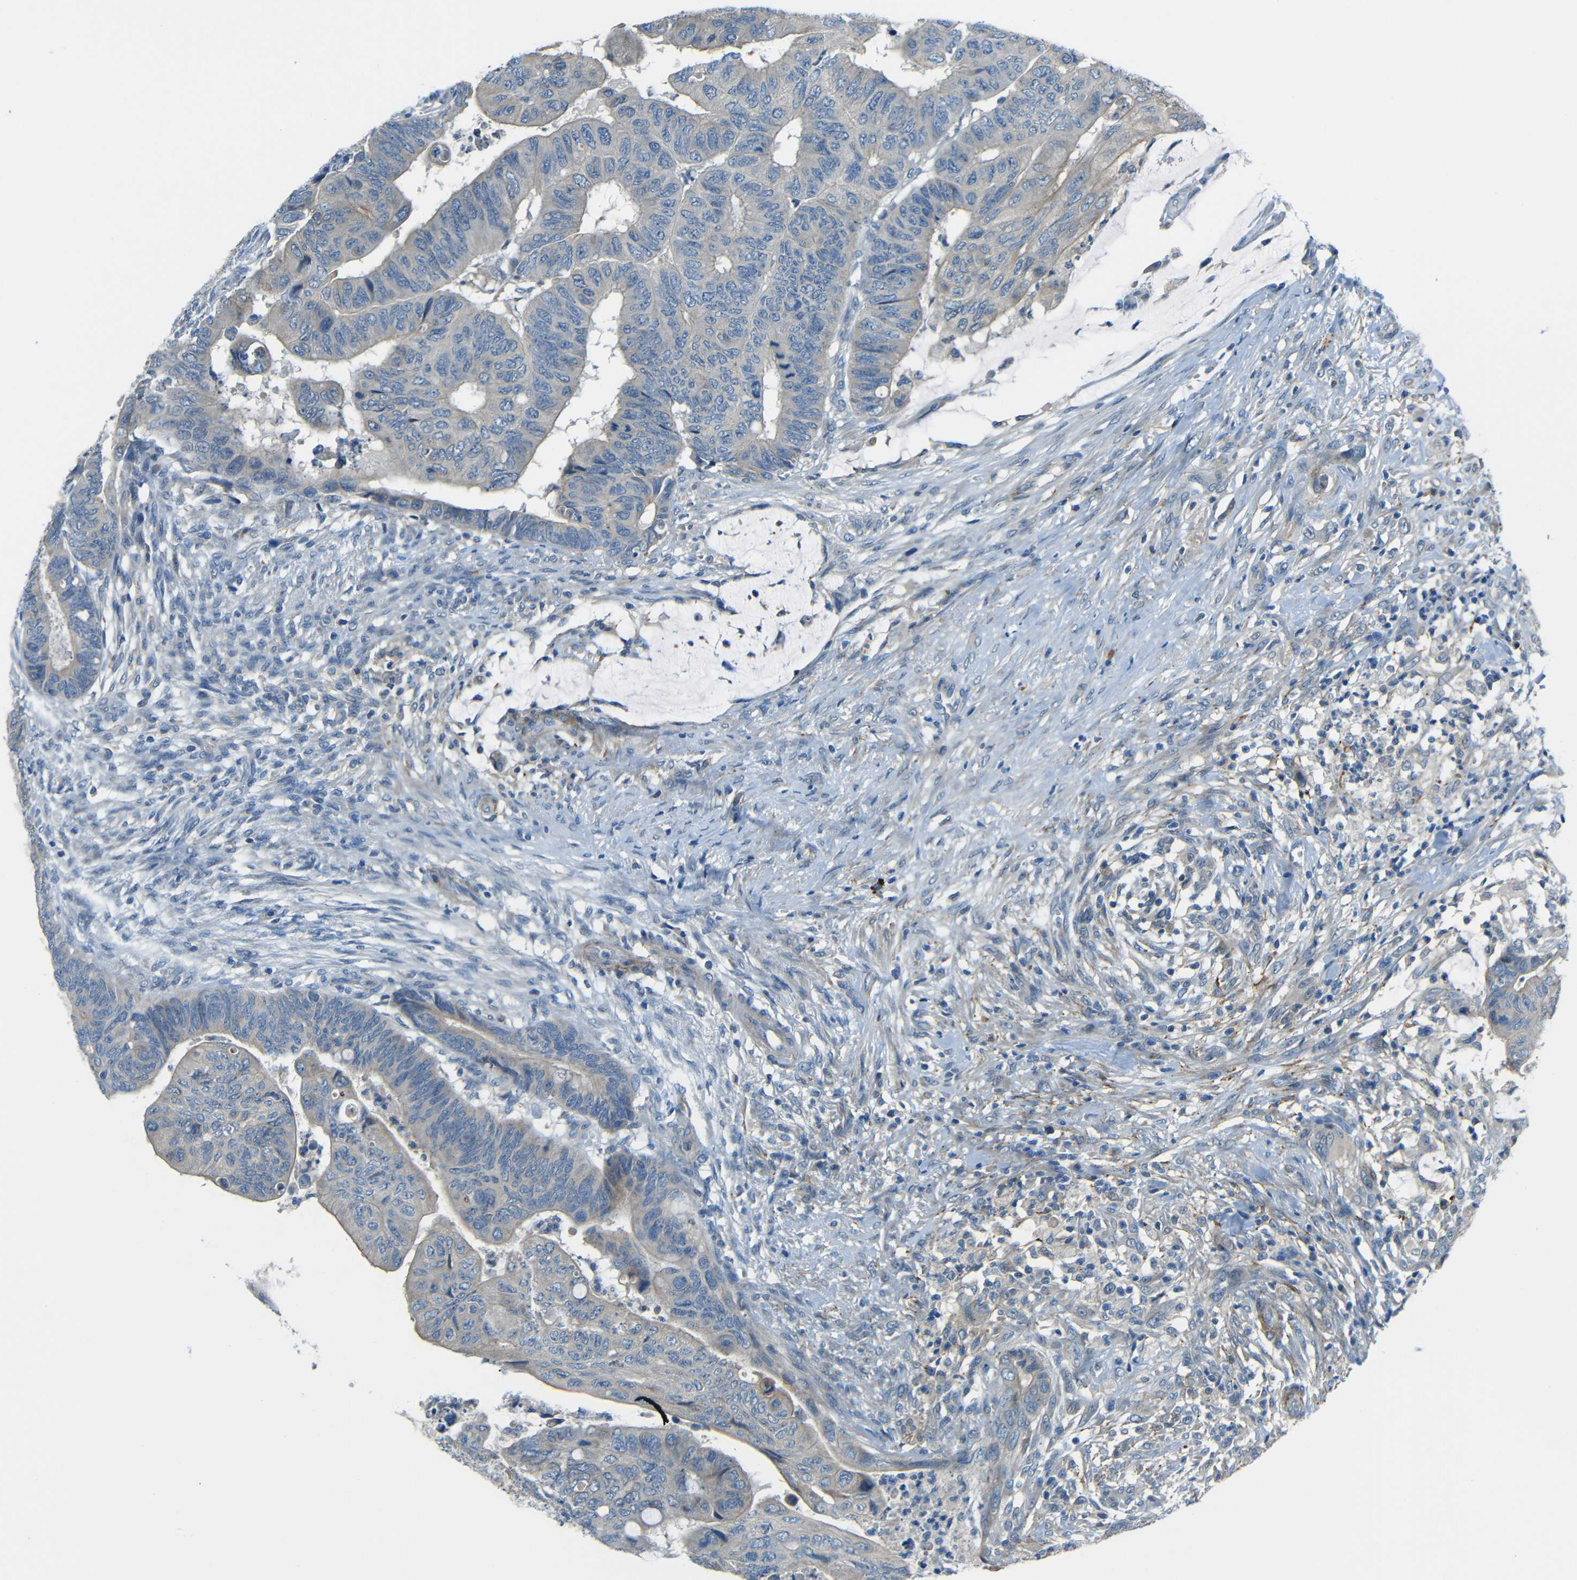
{"staining": {"intensity": "negative", "quantity": "none", "location": "none"}, "tissue": "colorectal cancer", "cell_type": "Tumor cells", "image_type": "cancer", "snomed": [{"axis": "morphology", "description": "Normal tissue, NOS"}, {"axis": "morphology", "description": "Adenocarcinoma, NOS"}, {"axis": "topography", "description": "Rectum"}, {"axis": "topography", "description": "Peripheral nerve tissue"}], "caption": "Tumor cells show no significant protein expression in colorectal adenocarcinoma.", "gene": "CYP26B1", "patient": {"sex": "male", "age": 92}}